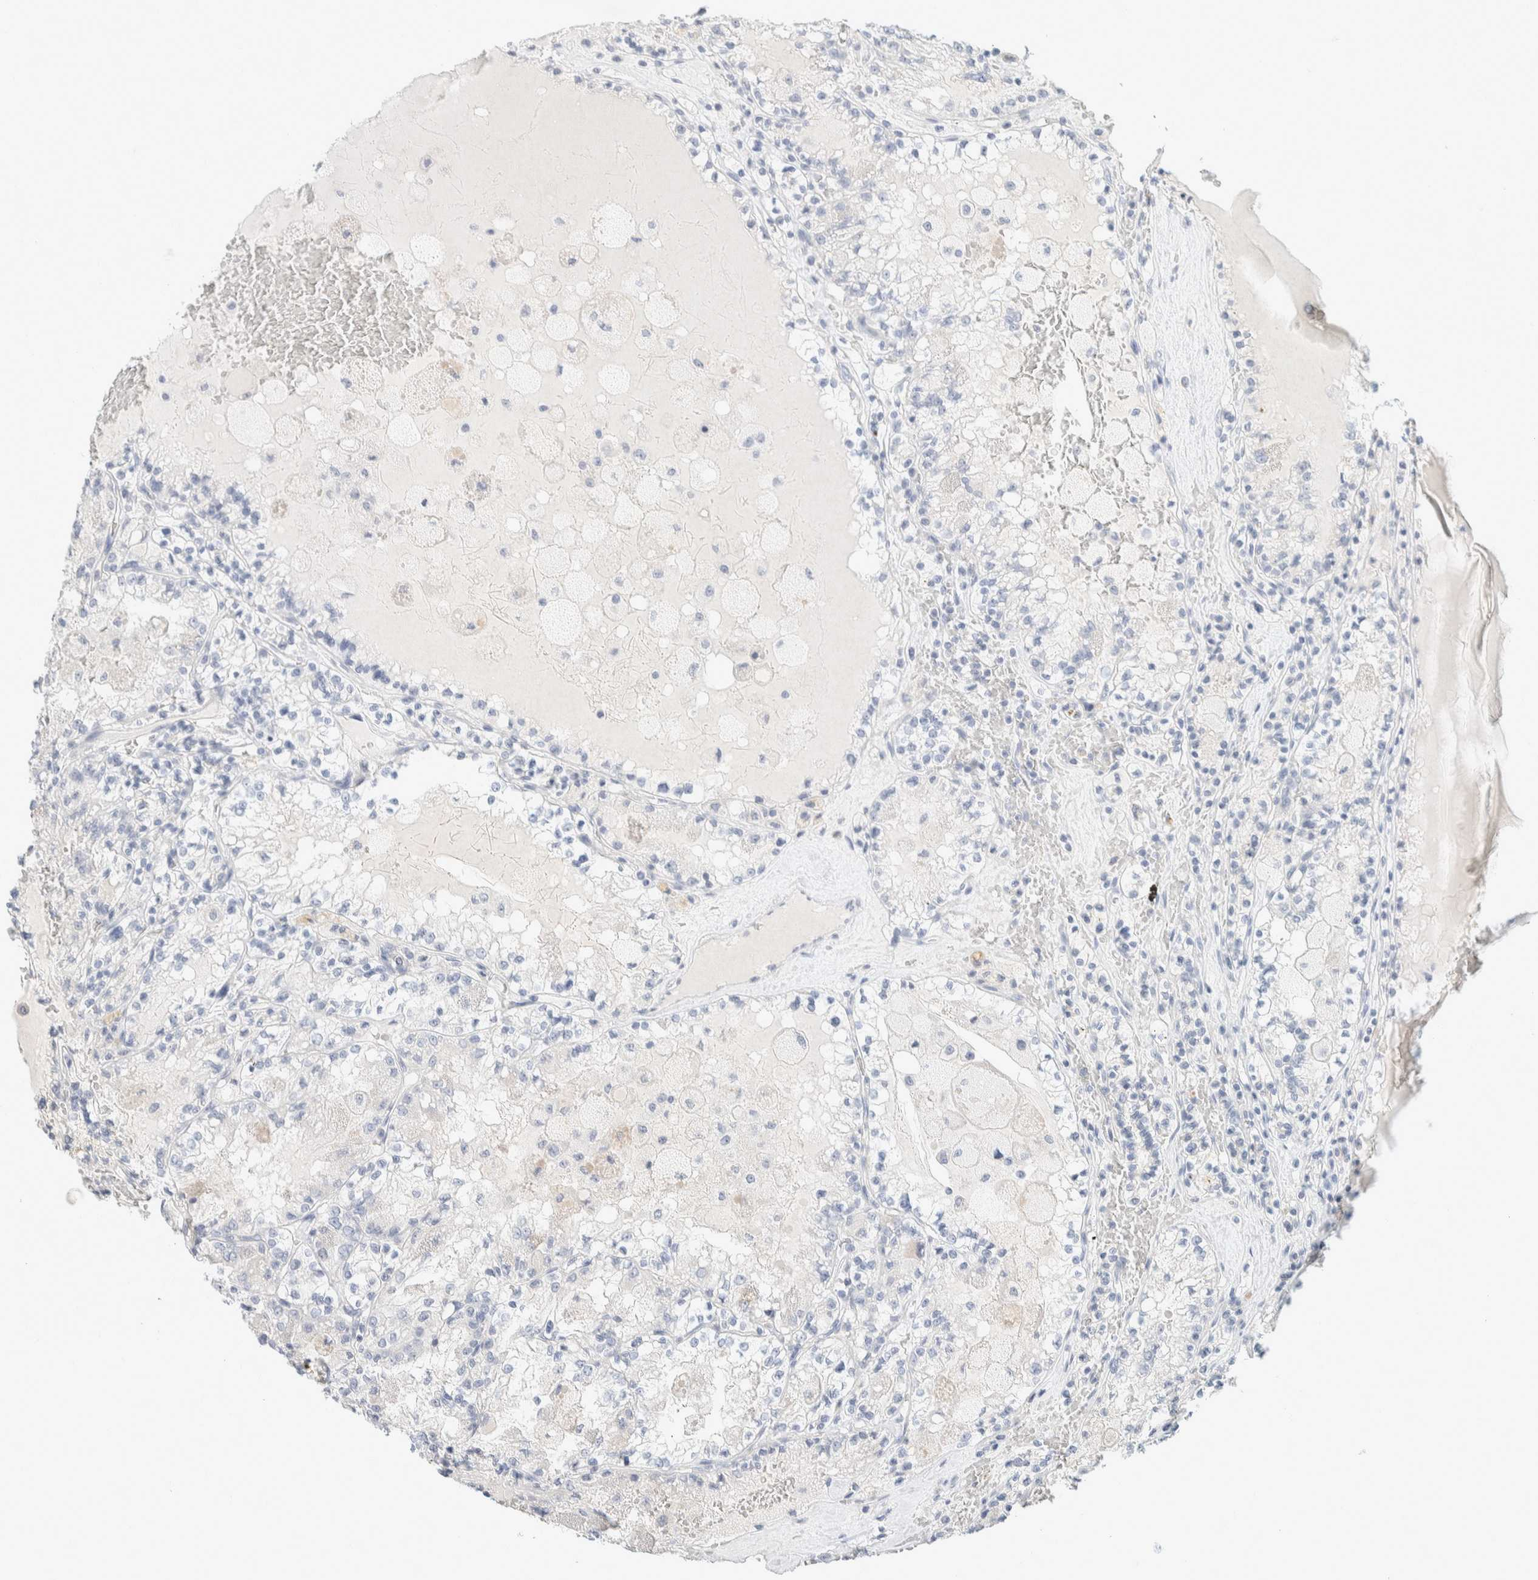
{"staining": {"intensity": "negative", "quantity": "none", "location": "none"}, "tissue": "renal cancer", "cell_type": "Tumor cells", "image_type": "cancer", "snomed": [{"axis": "morphology", "description": "Adenocarcinoma, NOS"}, {"axis": "topography", "description": "Kidney"}], "caption": "Immunohistochemical staining of human renal adenocarcinoma exhibits no significant staining in tumor cells.", "gene": "ALOX12B", "patient": {"sex": "female", "age": 56}}